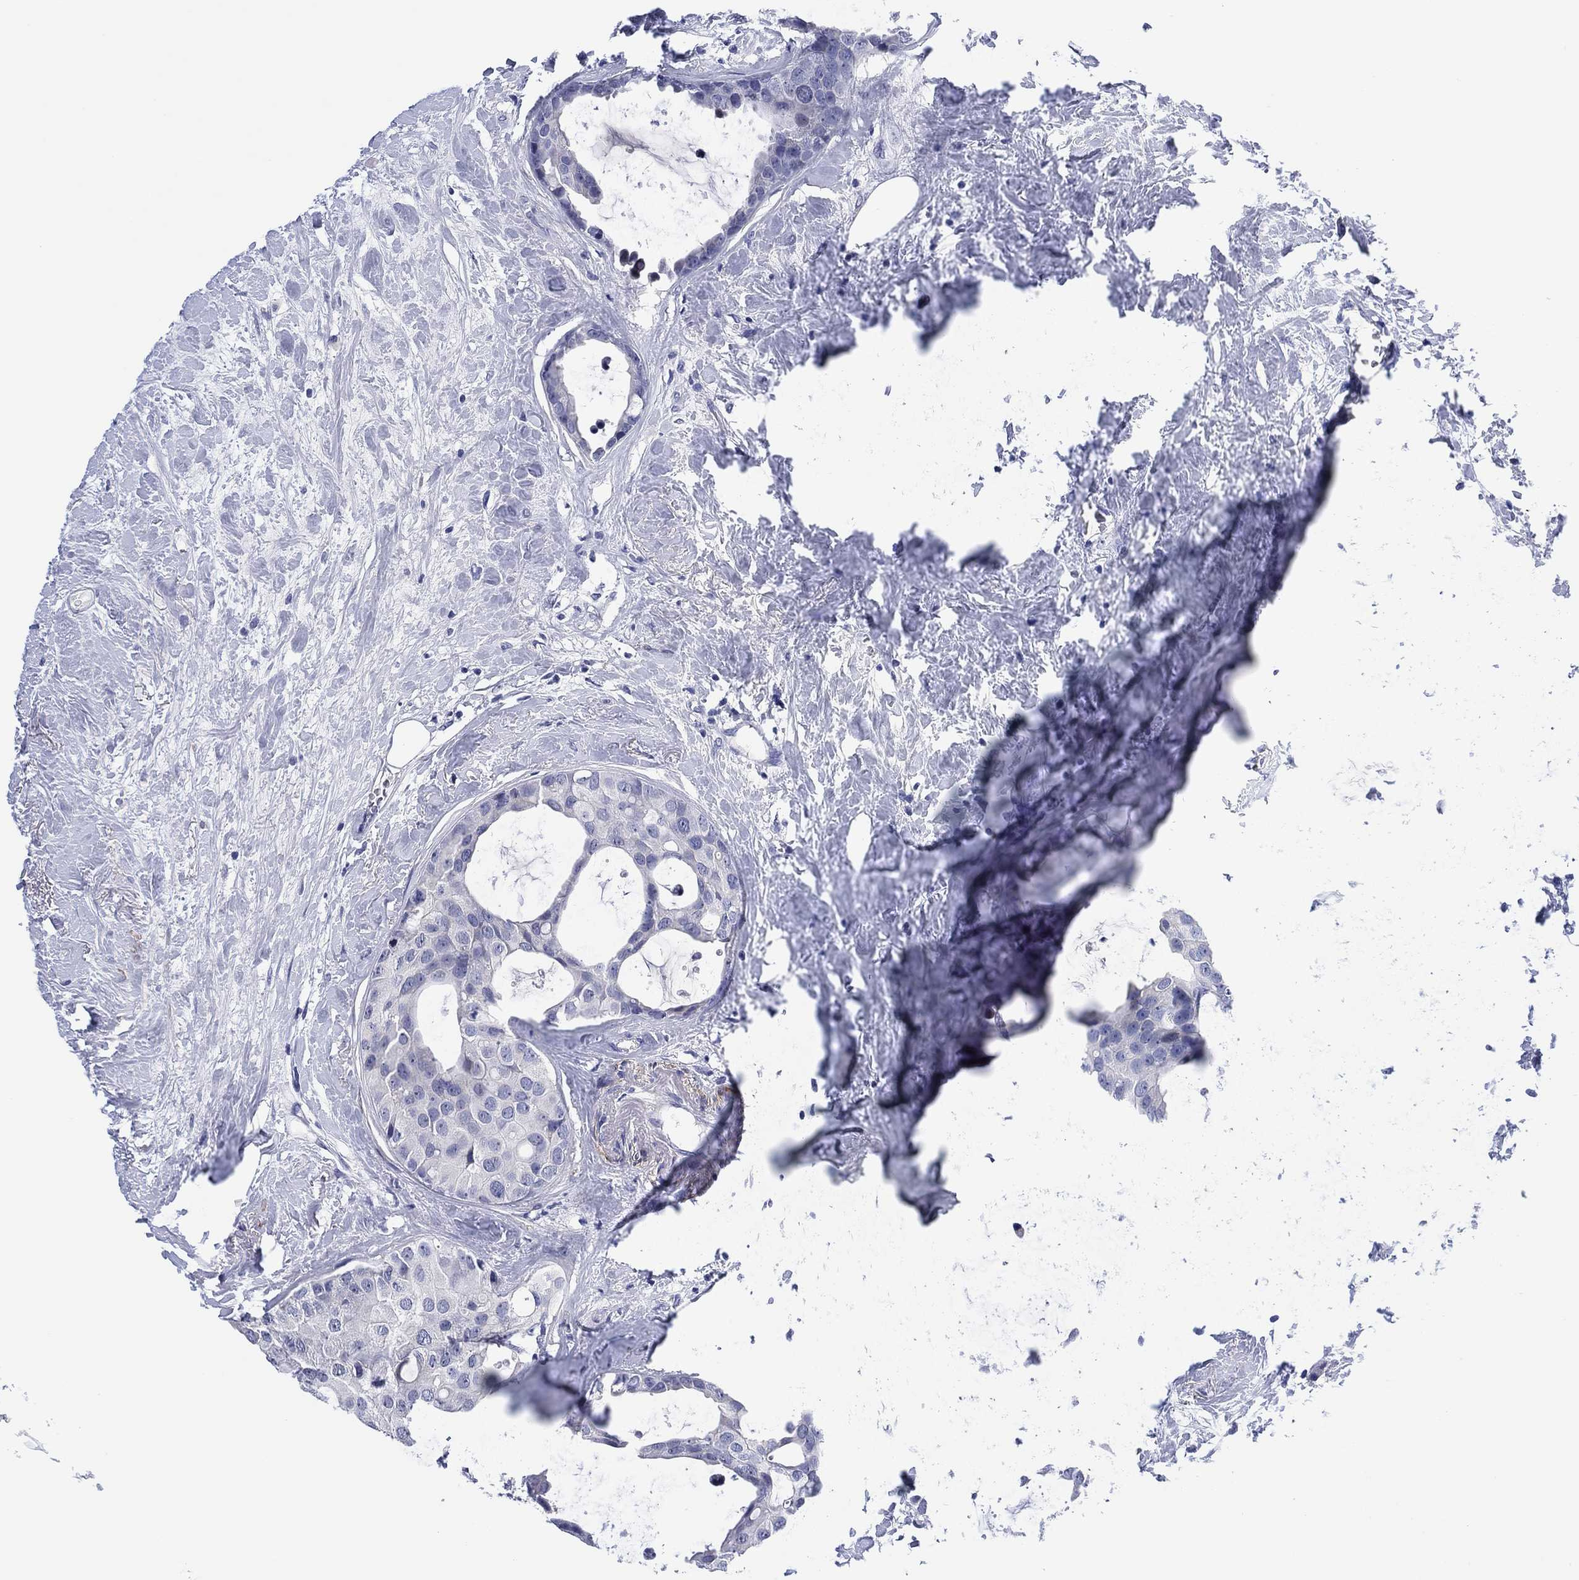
{"staining": {"intensity": "negative", "quantity": "none", "location": "none"}, "tissue": "breast cancer", "cell_type": "Tumor cells", "image_type": "cancer", "snomed": [{"axis": "morphology", "description": "Duct carcinoma"}, {"axis": "topography", "description": "Breast"}], "caption": "Tumor cells are negative for protein expression in human breast cancer (invasive ductal carcinoma).", "gene": "CLIP3", "patient": {"sex": "female", "age": 45}}